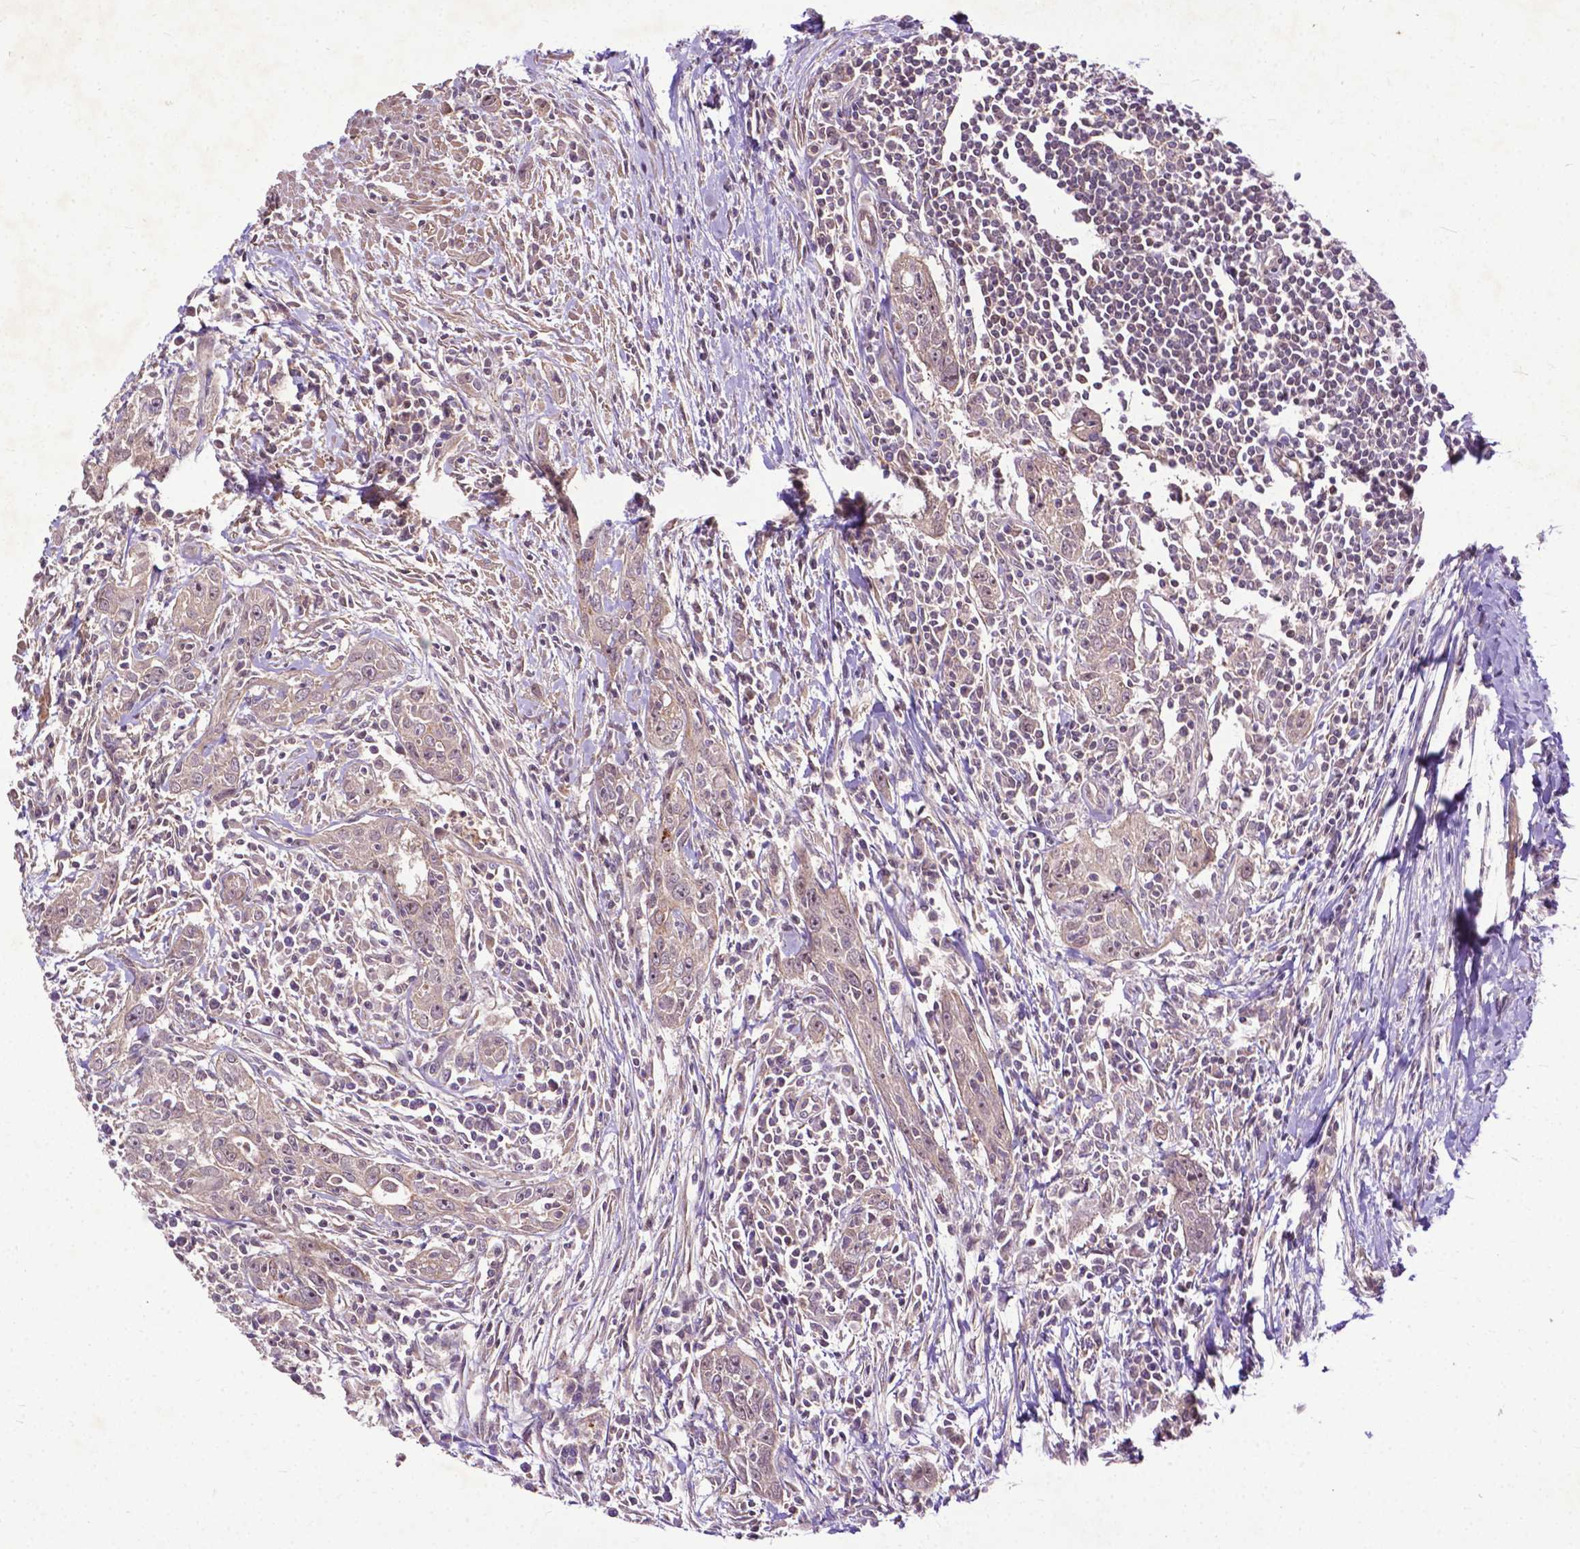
{"staining": {"intensity": "moderate", "quantity": "25%-75%", "location": "cytoplasmic/membranous,nuclear"}, "tissue": "urothelial cancer", "cell_type": "Tumor cells", "image_type": "cancer", "snomed": [{"axis": "morphology", "description": "Urothelial carcinoma, High grade"}, {"axis": "topography", "description": "Urinary bladder"}], "caption": "Urothelial carcinoma (high-grade) stained with a brown dye displays moderate cytoplasmic/membranous and nuclear positive staining in about 25%-75% of tumor cells.", "gene": "PARP3", "patient": {"sex": "male", "age": 83}}